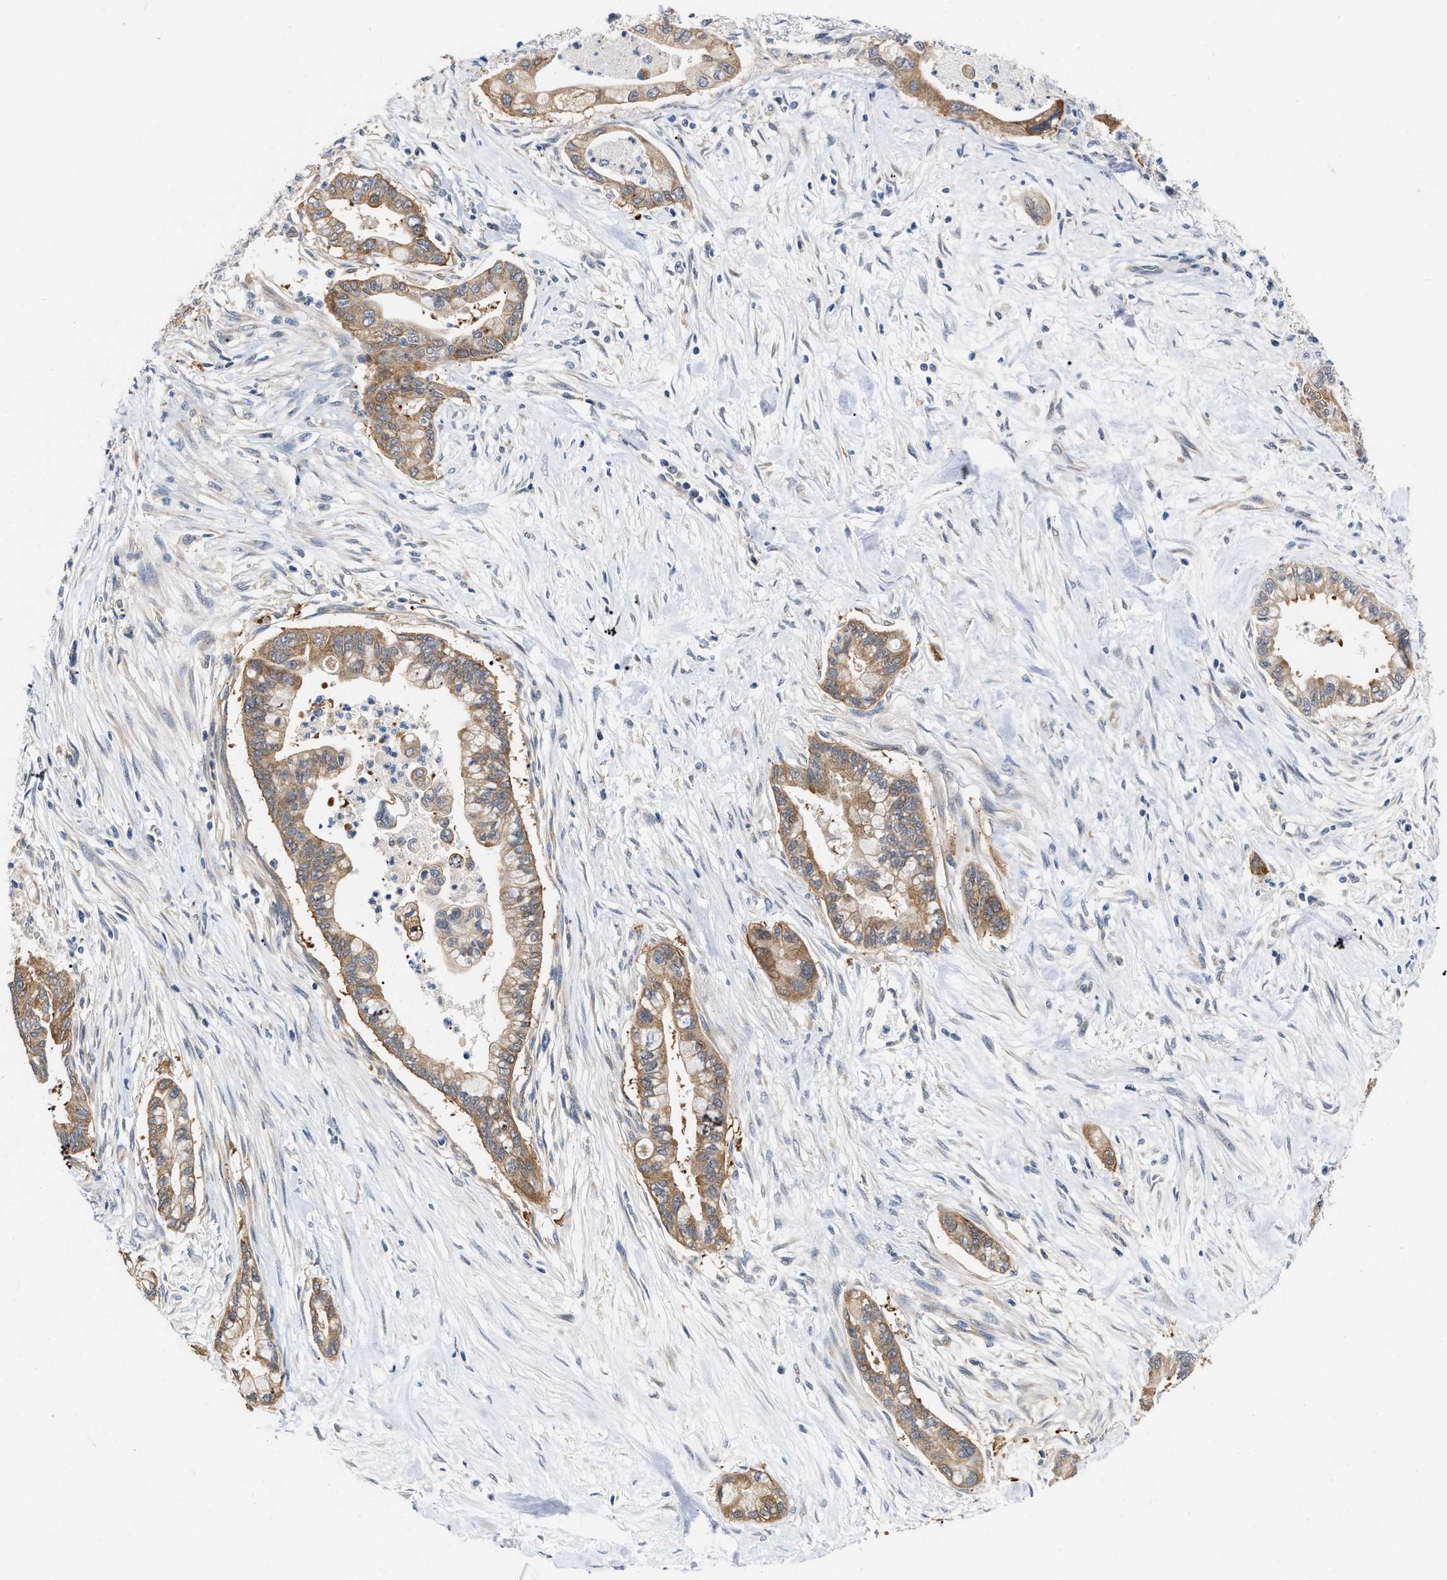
{"staining": {"intensity": "moderate", "quantity": ">75%", "location": "cytoplasmic/membranous"}, "tissue": "pancreatic cancer", "cell_type": "Tumor cells", "image_type": "cancer", "snomed": [{"axis": "morphology", "description": "Adenocarcinoma, NOS"}, {"axis": "topography", "description": "Pancreas"}], "caption": "Adenocarcinoma (pancreatic) tissue demonstrates moderate cytoplasmic/membranous staining in approximately >75% of tumor cells, visualized by immunohistochemistry.", "gene": "CSNK1A1", "patient": {"sex": "male", "age": 70}}